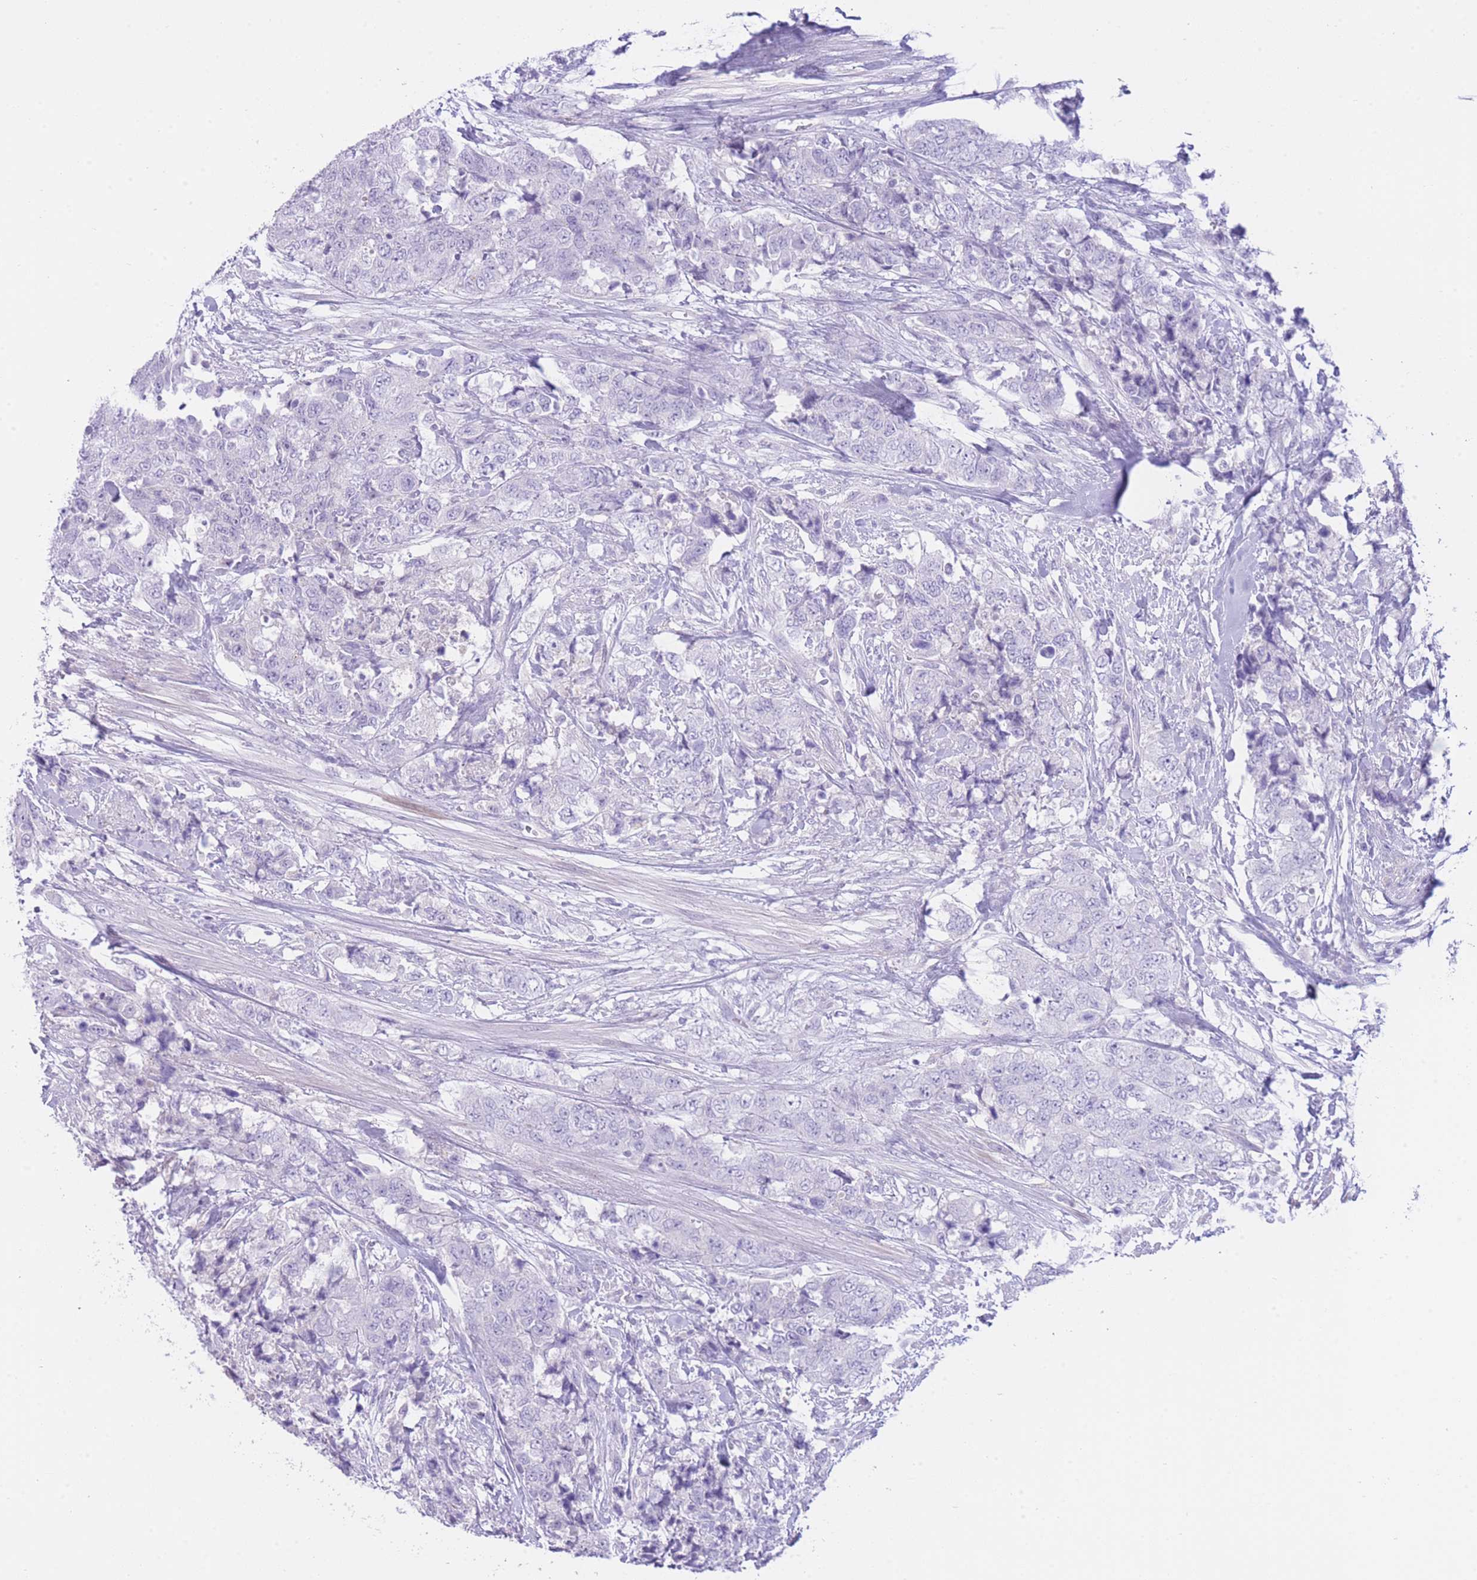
{"staining": {"intensity": "negative", "quantity": "none", "location": "none"}, "tissue": "urothelial cancer", "cell_type": "Tumor cells", "image_type": "cancer", "snomed": [{"axis": "morphology", "description": "Urothelial carcinoma, High grade"}, {"axis": "topography", "description": "Urinary bladder"}], "caption": "High-grade urothelial carcinoma was stained to show a protein in brown. There is no significant positivity in tumor cells.", "gene": "ZNF212", "patient": {"sex": "female", "age": 78}}